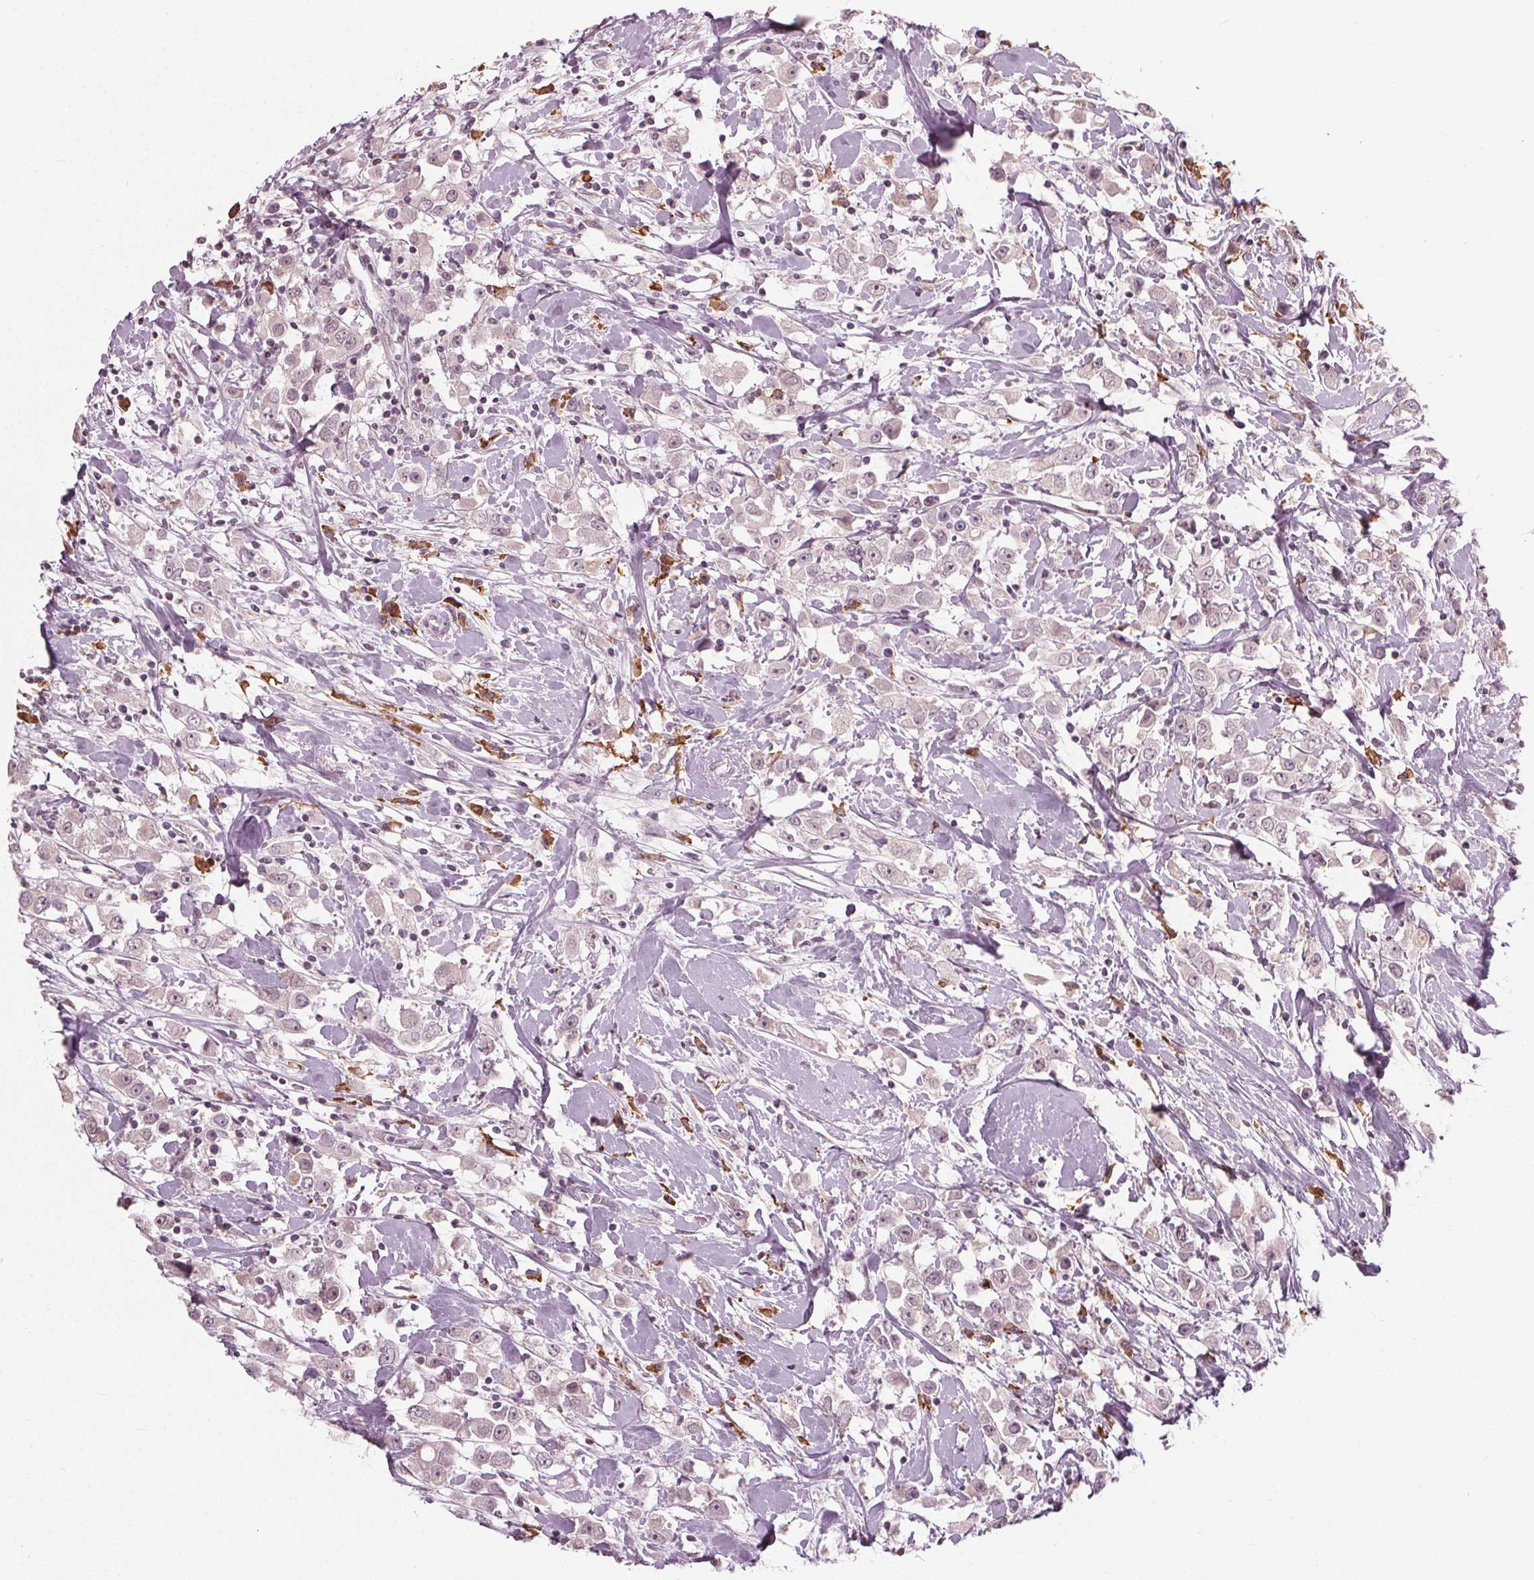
{"staining": {"intensity": "negative", "quantity": "none", "location": "none"}, "tissue": "breast cancer", "cell_type": "Tumor cells", "image_type": "cancer", "snomed": [{"axis": "morphology", "description": "Duct carcinoma"}, {"axis": "topography", "description": "Breast"}], "caption": "A photomicrograph of invasive ductal carcinoma (breast) stained for a protein reveals no brown staining in tumor cells. (DAB immunohistochemistry with hematoxylin counter stain).", "gene": "CXCL16", "patient": {"sex": "female", "age": 61}}